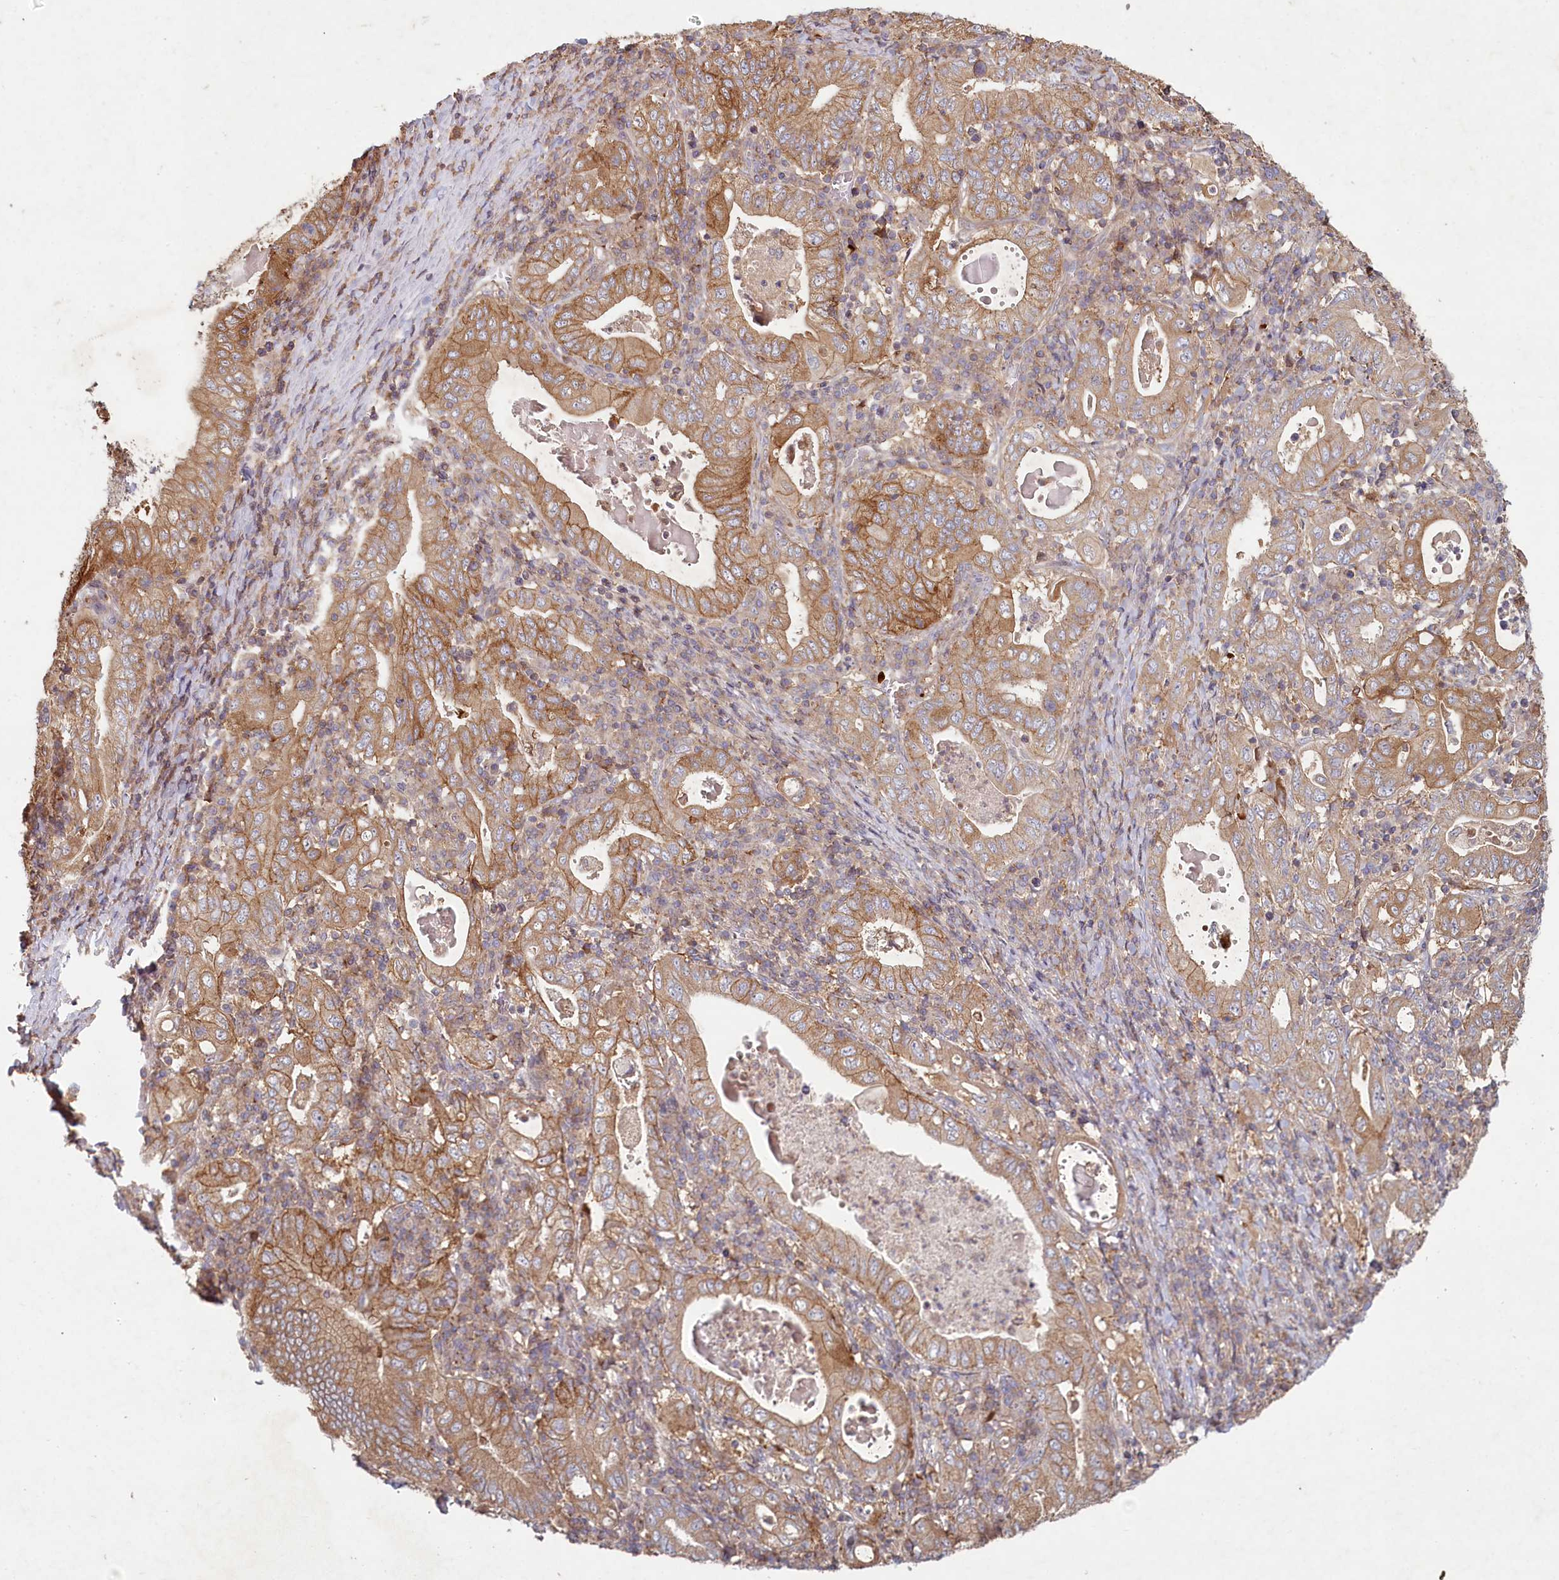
{"staining": {"intensity": "moderate", "quantity": ">75%", "location": "cytoplasmic/membranous"}, "tissue": "stomach cancer", "cell_type": "Tumor cells", "image_type": "cancer", "snomed": [{"axis": "morphology", "description": "Normal tissue, NOS"}, {"axis": "morphology", "description": "Adenocarcinoma, NOS"}, {"axis": "topography", "description": "Esophagus"}, {"axis": "topography", "description": "Stomach, upper"}, {"axis": "topography", "description": "Peripheral nerve tissue"}], "caption": "Moderate cytoplasmic/membranous positivity for a protein is identified in about >75% of tumor cells of adenocarcinoma (stomach) using IHC.", "gene": "HAL", "patient": {"sex": "male", "age": 62}}